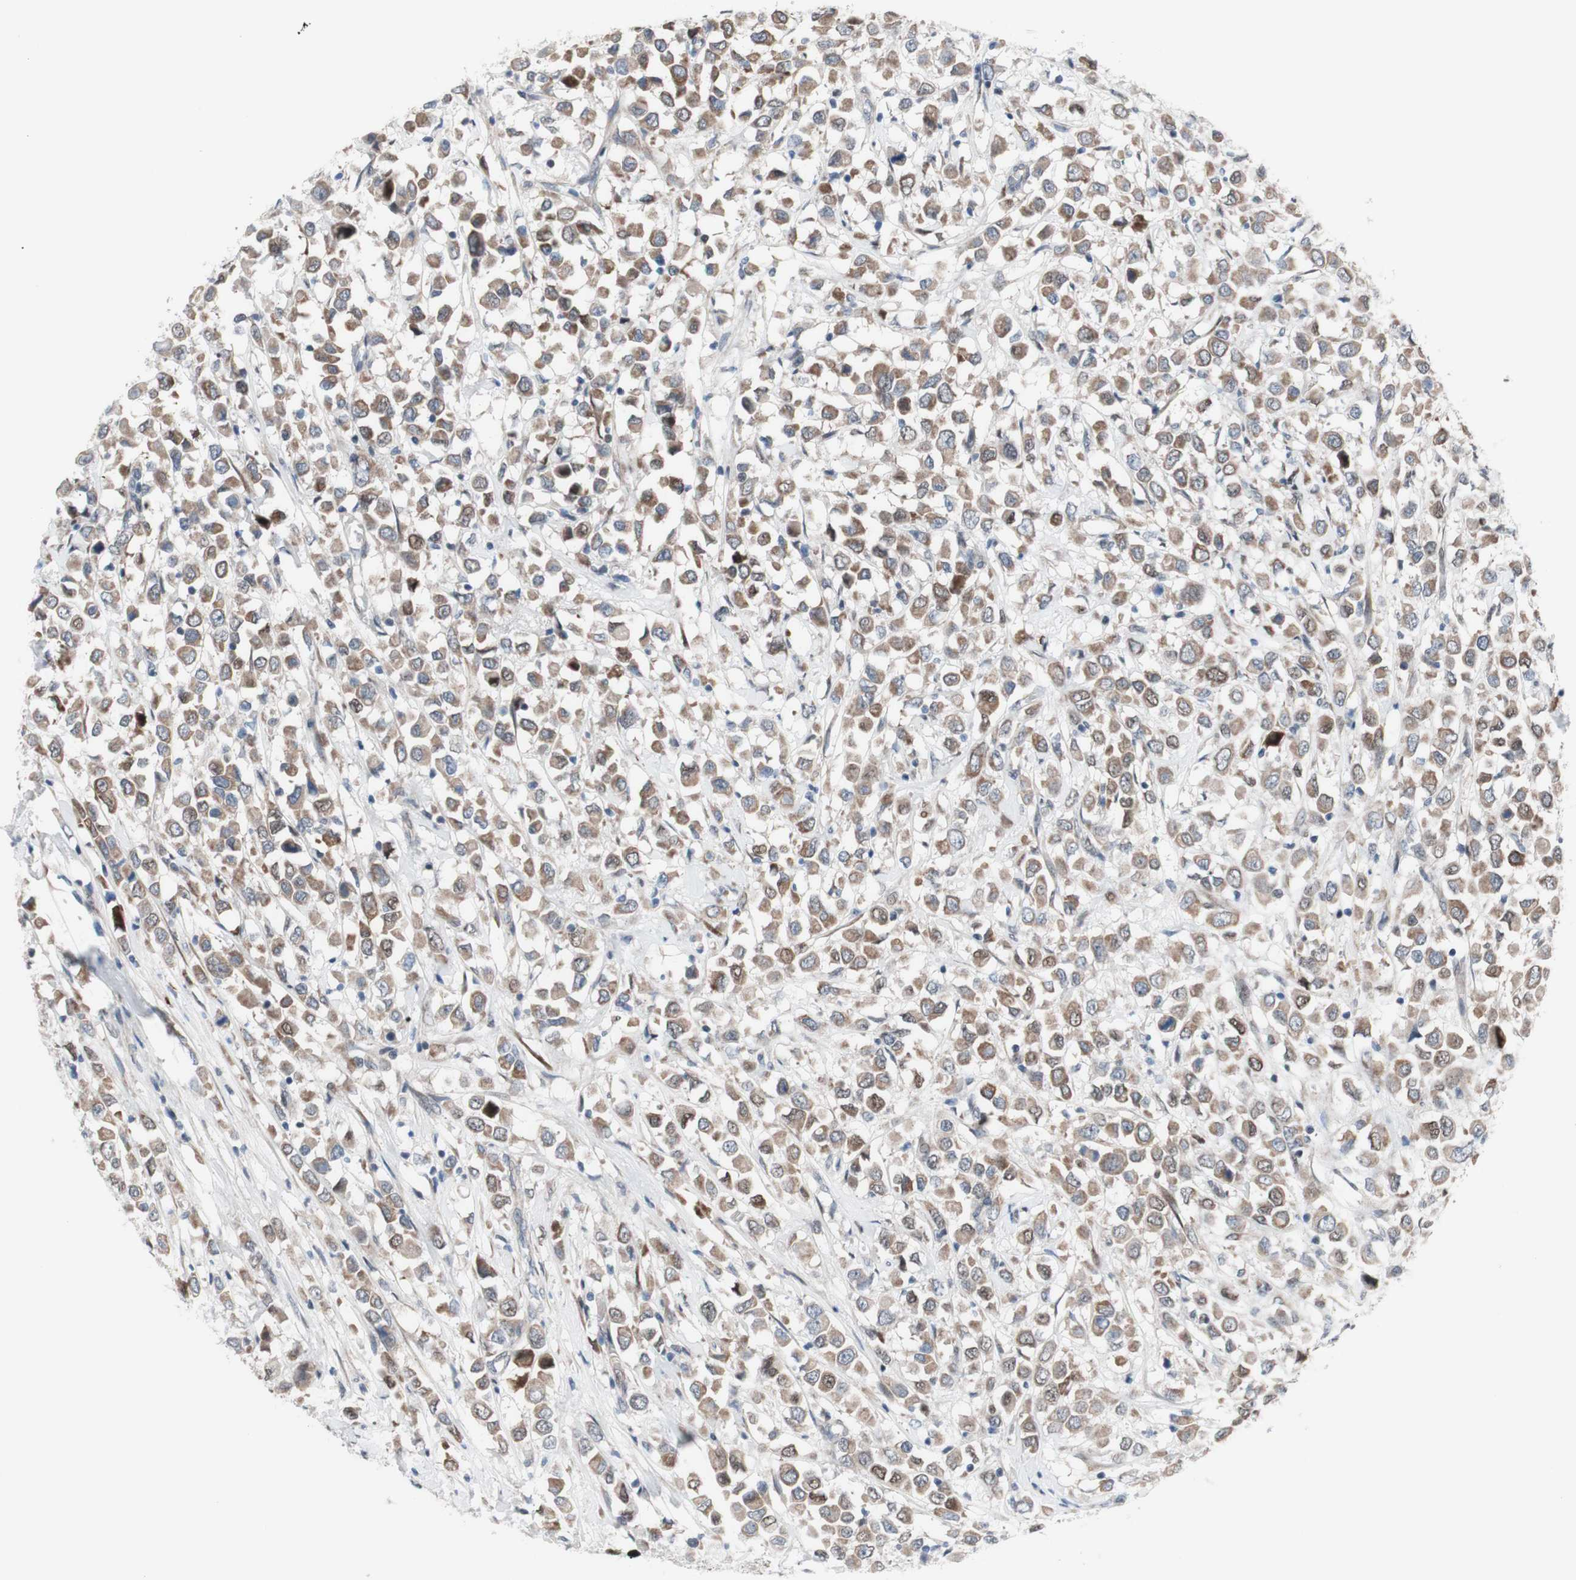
{"staining": {"intensity": "weak", "quantity": ">75%", "location": "cytoplasmic/membranous"}, "tissue": "breast cancer", "cell_type": "Tumor cells", "image_type": "cancer", "snomed": [{"axis": "morphology", "description": "Duct carcinoma"}, {"axis": "topography", "description": "Breast"}], "caption": "This histopathology image reveals IHC staining of breast invasive ductal carcinoma, with low weak cytoplasmic/membranous positivity in about >75% of tumor cells.", "gene": "PHTF2", "patient": {"sex": "female", "age": 61}}